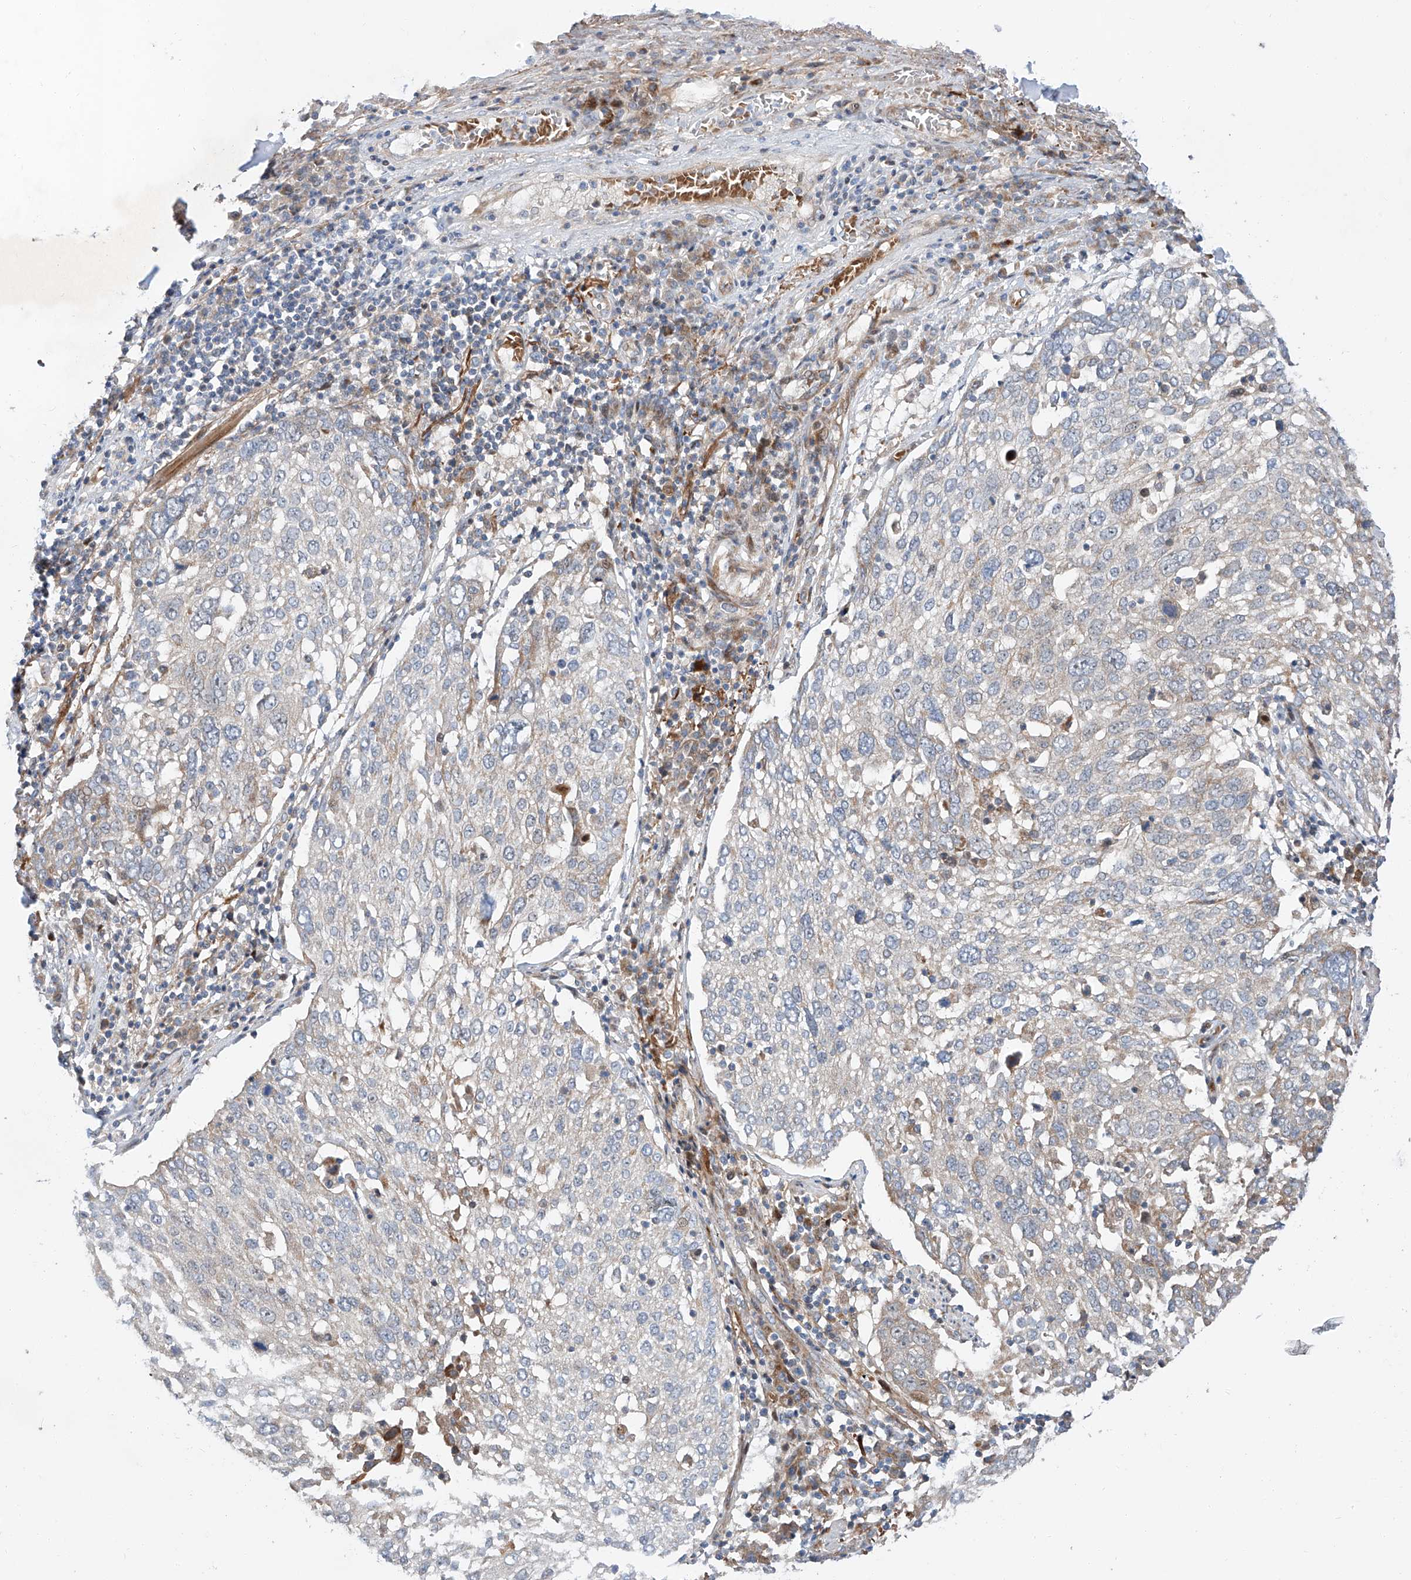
{"staining": {"intensity": "negative", "quantity": "none", "location": "none"}, "tissue": "lung cancer", "cell_type": "Tumor cells", "image_type": "cancer", "snomed": [{"axis": "morphology", "description": "Squamous cell carcinoma, NOS"}, {"axis": "topography", "description": "Lung"}], "caption": "Tumor cells show no significant positivity in lung squamous cell carcinoma.", "gene": "USF3", "patient": {"sex": "male", "age": 65}}